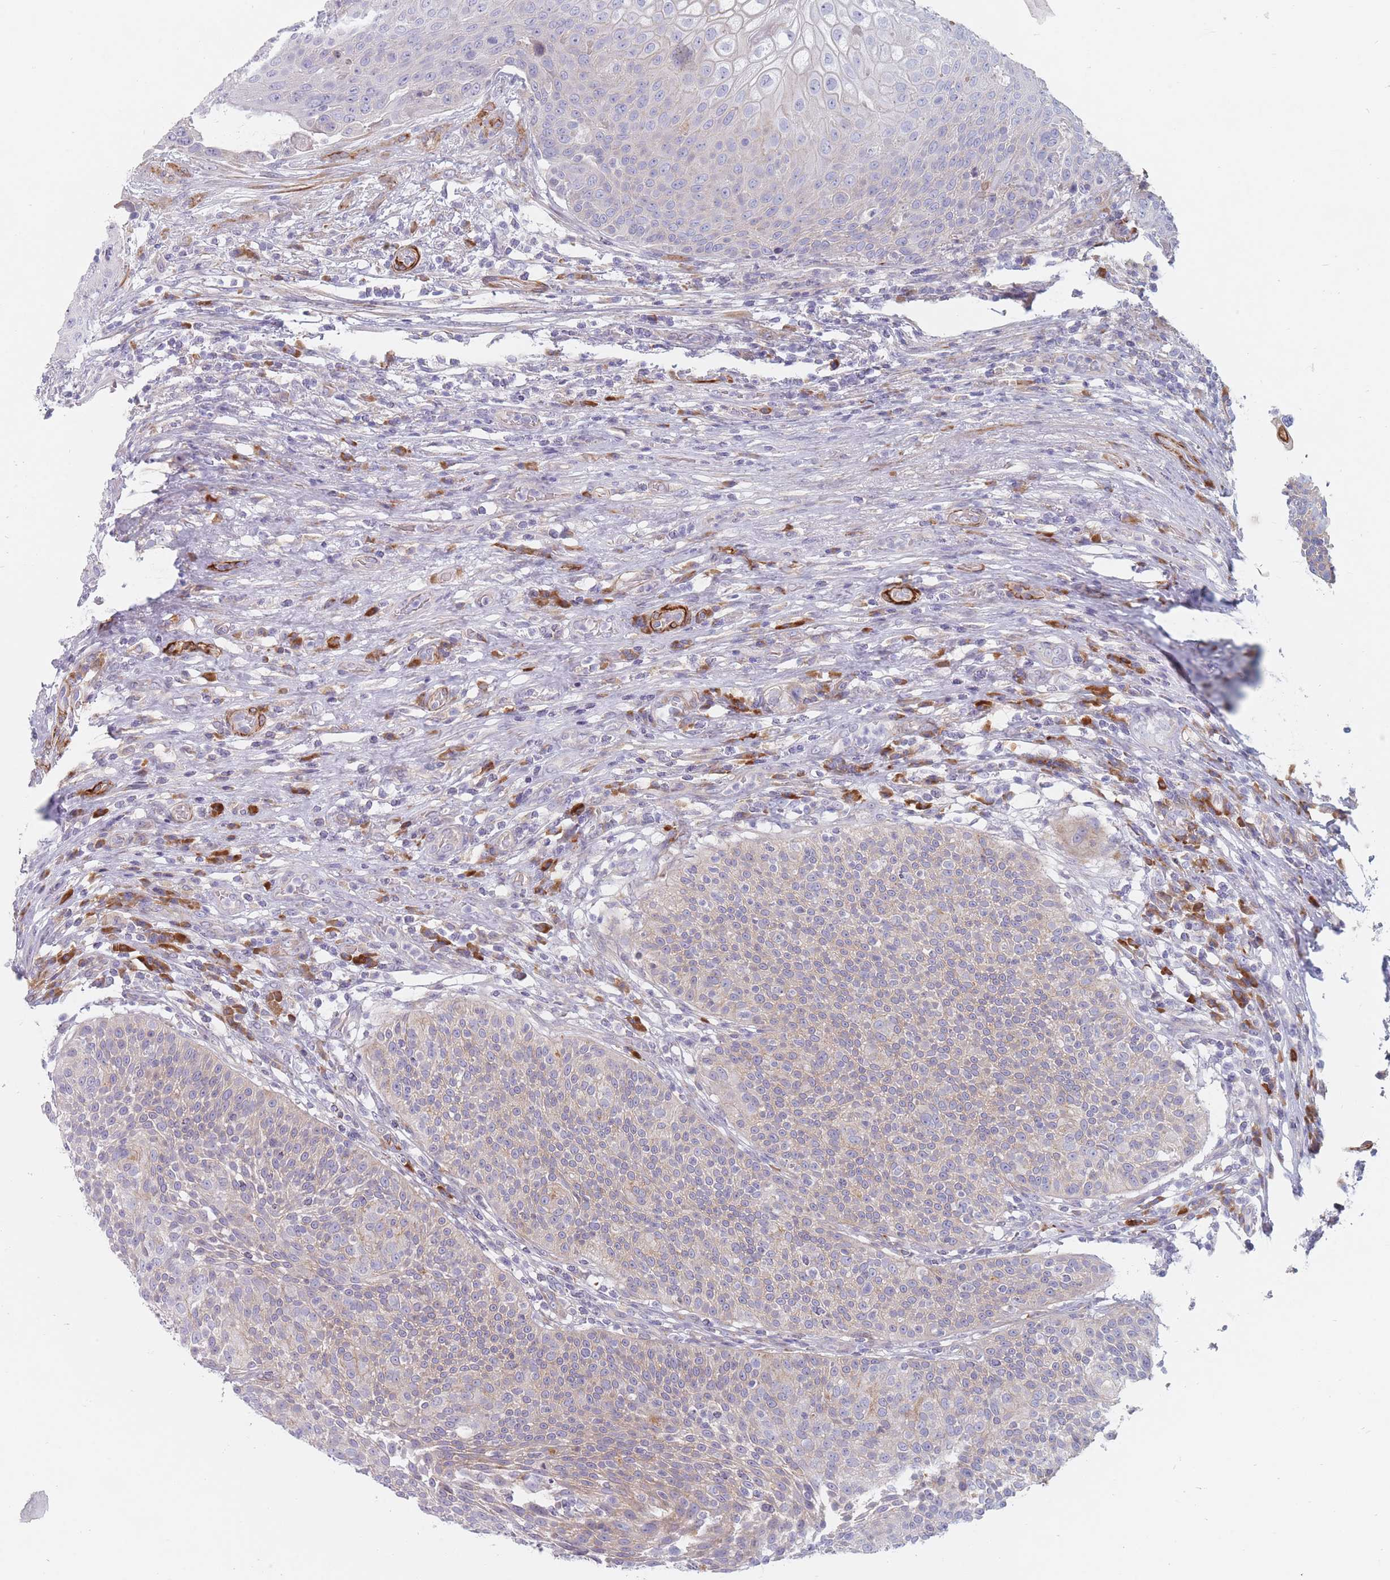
{"staining": {"intensity": "weak", "quantity": "25%-75%", "location": "cytoplasmic/membranous"}, "tissue": "urothelial cancer", "cell_type": "Tumor cells", "image_type": "cancer", "snomed": [{"axis": "morphology", "description": "Urothelial carcinoma, High grade"}, {"axis": "topography", "description": "Urinary bladder"}], "caption": "A micrograph showing weak cytoplasmic/membranous expression in about 25%-75% of tumor cells in urothelial carcinoma (high-grade), as visualized by brown immunohistochemical staining.", "gene": "ERBIN", "patient": {"sex": "female", "age": 70}}